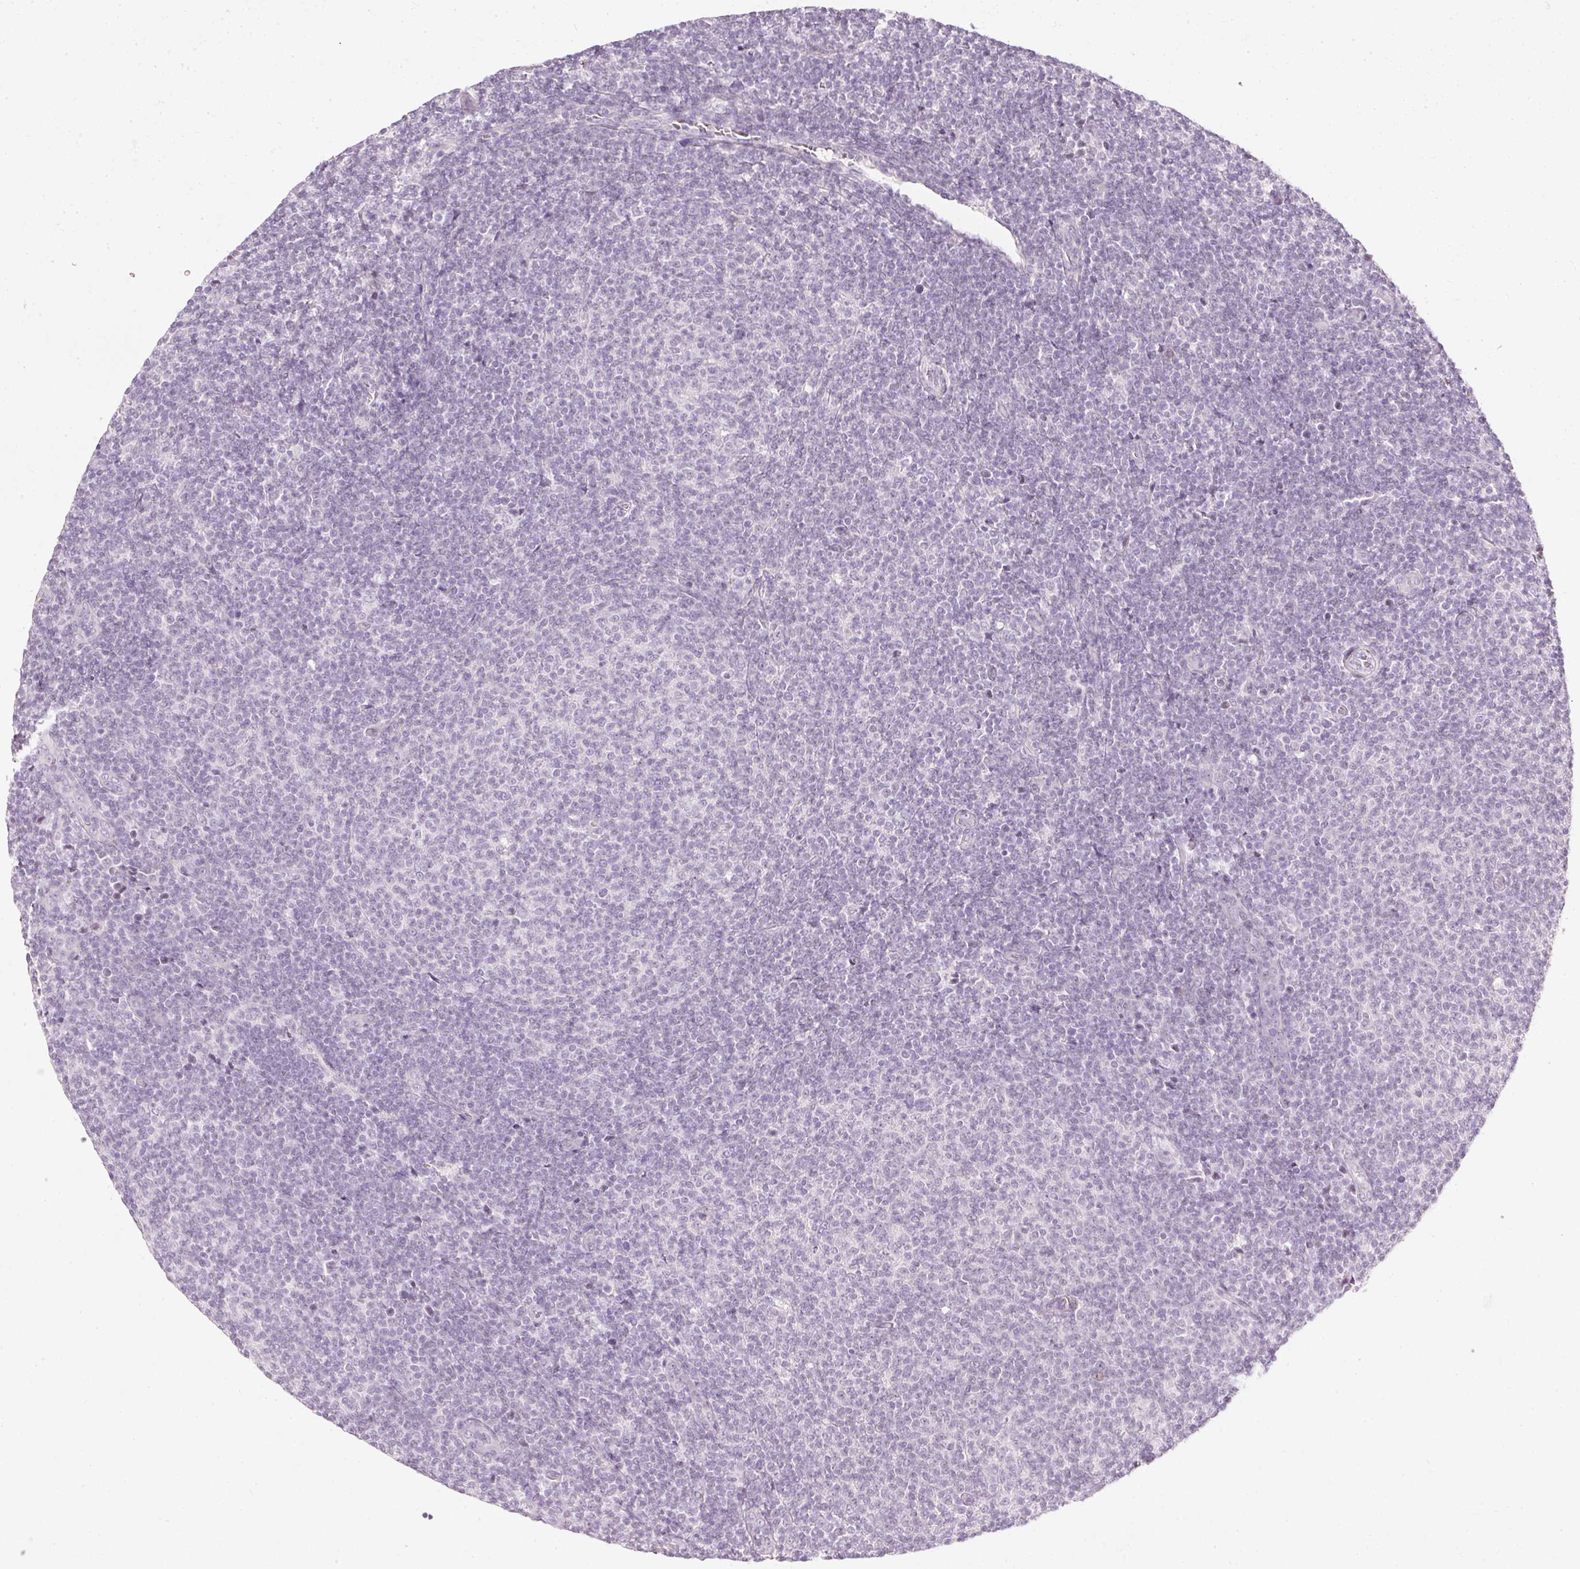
{"staining": {"intensity": "negative", "quantity": "none", "location": "none"}, "tissue": "lymphoma", "cell_type": "Tumor cells", "image_type": "cancer", "snomed": [{"axis": "morphology", "description": "Malignant lymphoma, non-Hodgkin's type, Low grade"}, {"axis": "topography", "description": "Lymph node"}], "caption": "The micrograph exhibits no staining of tumor cells in lymphoma. (Immunohistochemistry, brightfield microscopy, high magnification).", "gene": "ELAVL3", "patient": {"sex": "male", "age": 66}}